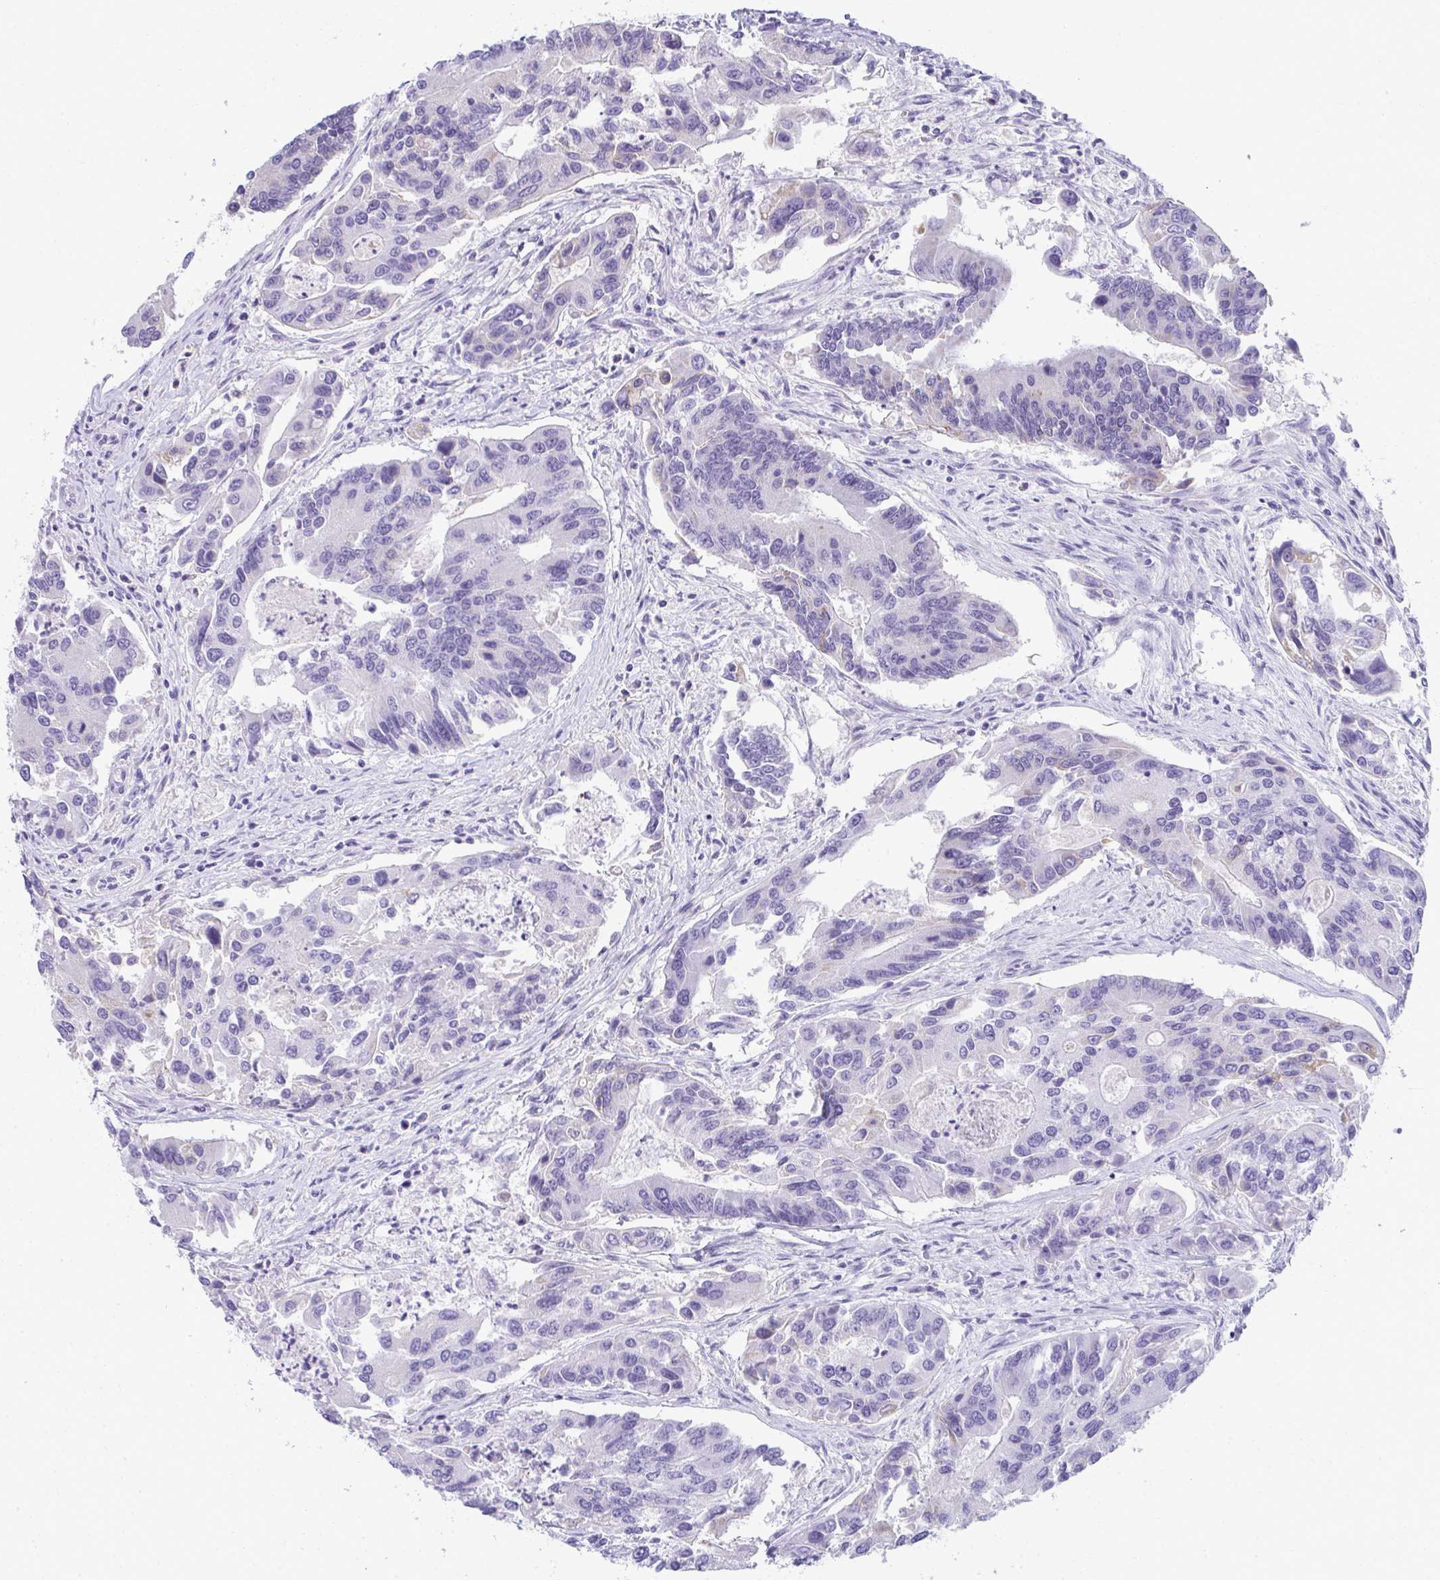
{"staining": {"intensity": "negative", "quantity": "none", "location": "none"}, "tissue": "colorectal cancer", "cell_type": "Tumor cells", "image_type": "cancer", "snomed": [{"axis": "morphology", "description": "Adenocarcinoma, NOS"}, {"axis": "topography", "description": "Colon"}], "caption": "A high-resolution image shows immunohistochemistry staining of adenocarcinoma (colorectal), which exhibits no significant expression in tumor cells.", "gene": "ZSWIM3", "patient": {"sex": "female", "age": 67}}